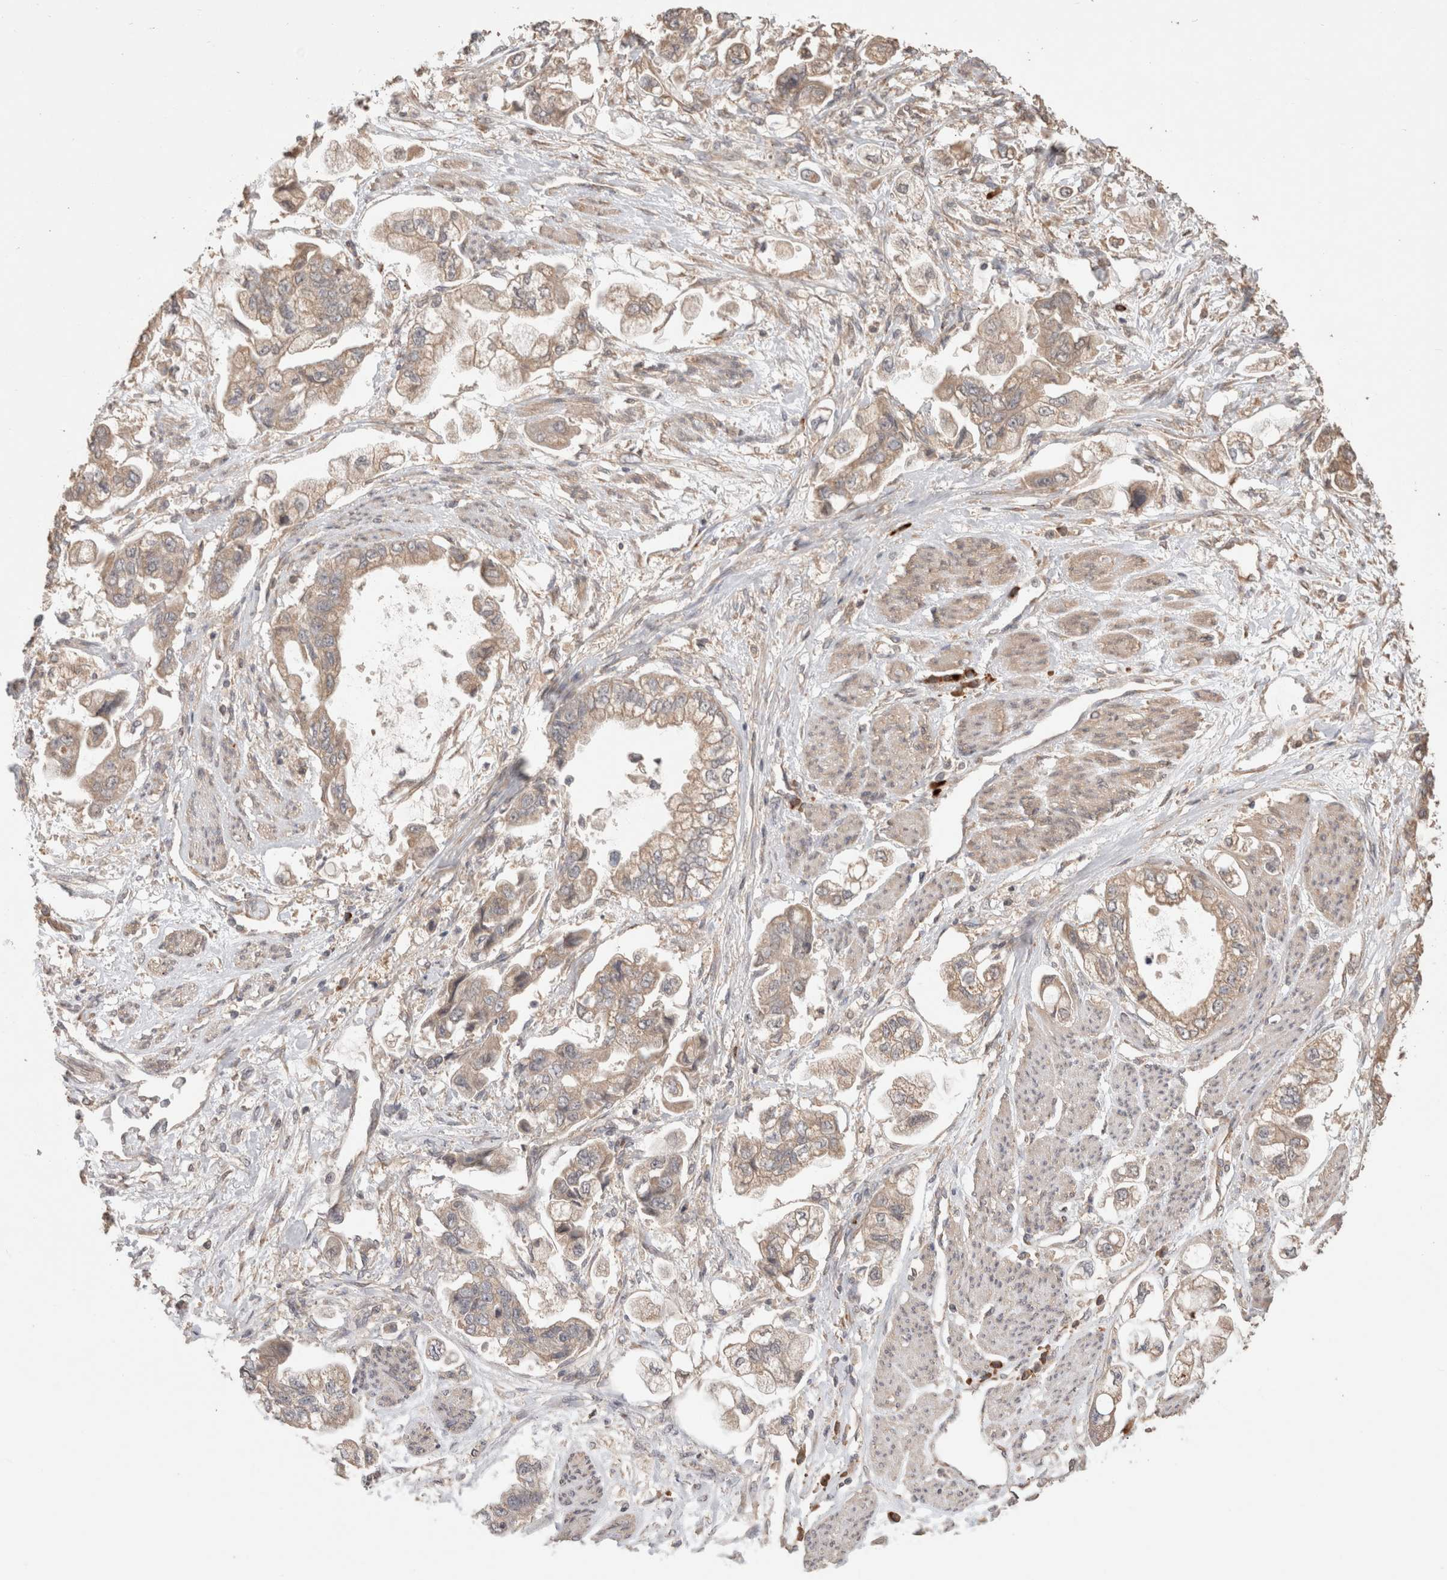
{"staining": {"intensity": "weak", "quantity": ">75%", "location": "cytoplasmic/membranous"}, "tissue": "stomach cancer", "cell_type": "Tumor cells", "image_type": "cancer", "snomed": [{"axis": "morphology", "description": "Adenocarcinoma, NOS"}, {"axis": "topography", "description": "Stomach"}], "caption": "High-power microscopy captured an immunohistochemistry micrograph of stomach adenocarcinoma, revealing weak cytoplasmic/membranous positivity in approximately >75% of tumor cells. Using DAB (brown) and hematoxylin (blue) stains, captured at high magnification using brightfield microscopy.", "gene": "HROB", "patient": {"sex": "male", "age": 62}}